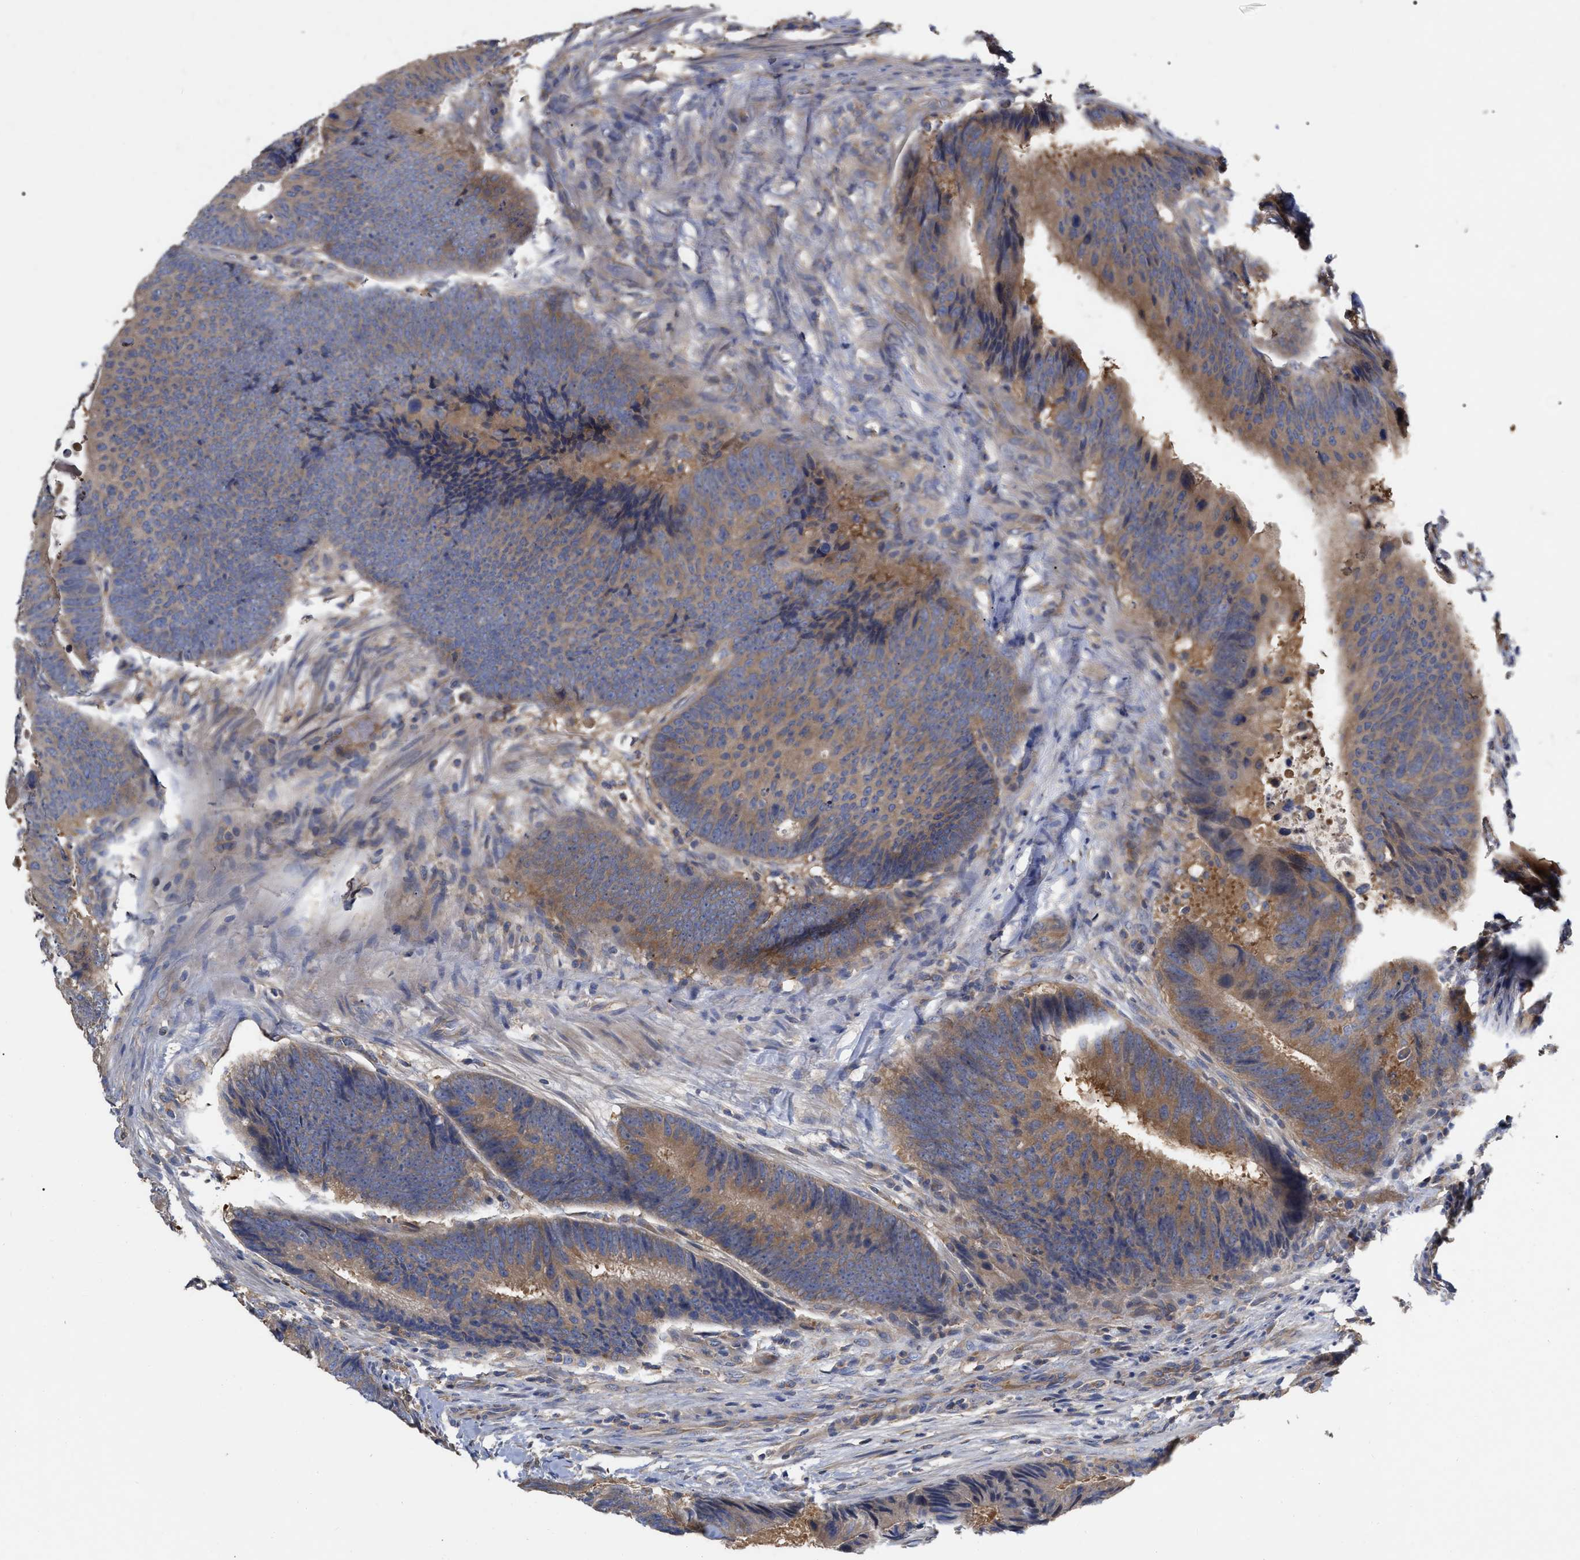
{"staining": {"intensity": "moderate", "quantity": ">75%", "location": "cytoplasmic/membranous"}, "tissue": "colorectal cancer", "cell_type": "Tumor cells", "image_type": "cancer", "snomed": [{"axis": "morphology", "description": "Adenocarcinoma, NOS"}, {"axis": "topography", "description": "Colon"}], "caption": "Colorectal adenocarcinoma stained for a protein (brown) demonstrates moderate cytoplasmic/membranous positive staining in approximately >75% of tumor cells.", "gene": "RAP1GDS1", "patient": {"sex": "male", "age": 56}}